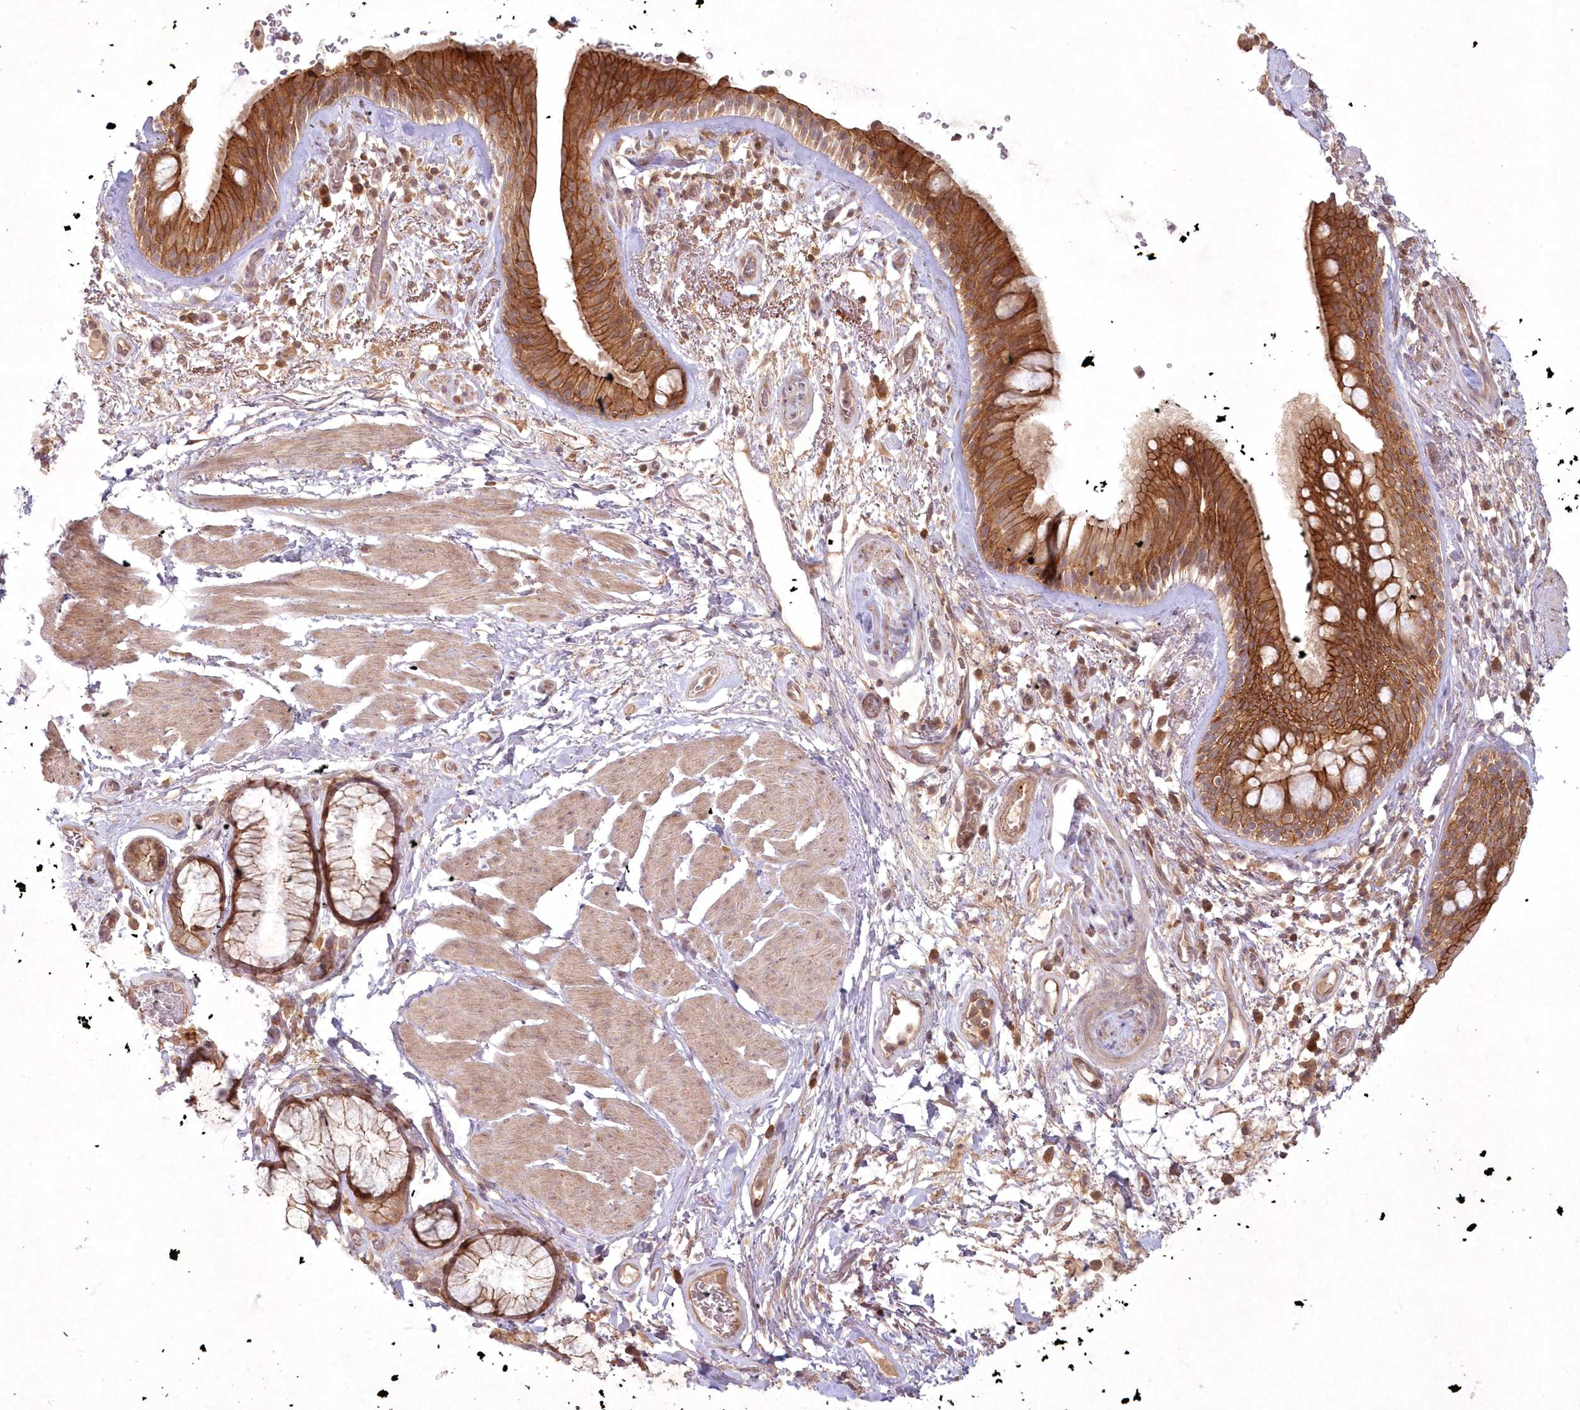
{"staining": {"intensity": "strong", "quantity": ">75%", "location": "cytoplasmic/membranous"}, "tissue": "bronchus", "cell_type": "Respiratory epithelial cells", "image_type": "normal", "snomed": [{"axis": "morphology", "description": "Normal tissue, NOS"}, {"axis": "topography", "description": "Cartilage tissue"}], "caption": "An immunohistochemistry (IHC) image of normal tissue is shown. Protein staining in brown shows strong cytoplasmic/membranous positivity in bronchus within respiratory epithelial cells. (brown staining indicates protein expression, while blue staining denotes nuclei).", "gene": "TOGARAM2", "patient": {"sex": "female", "age": 63}}